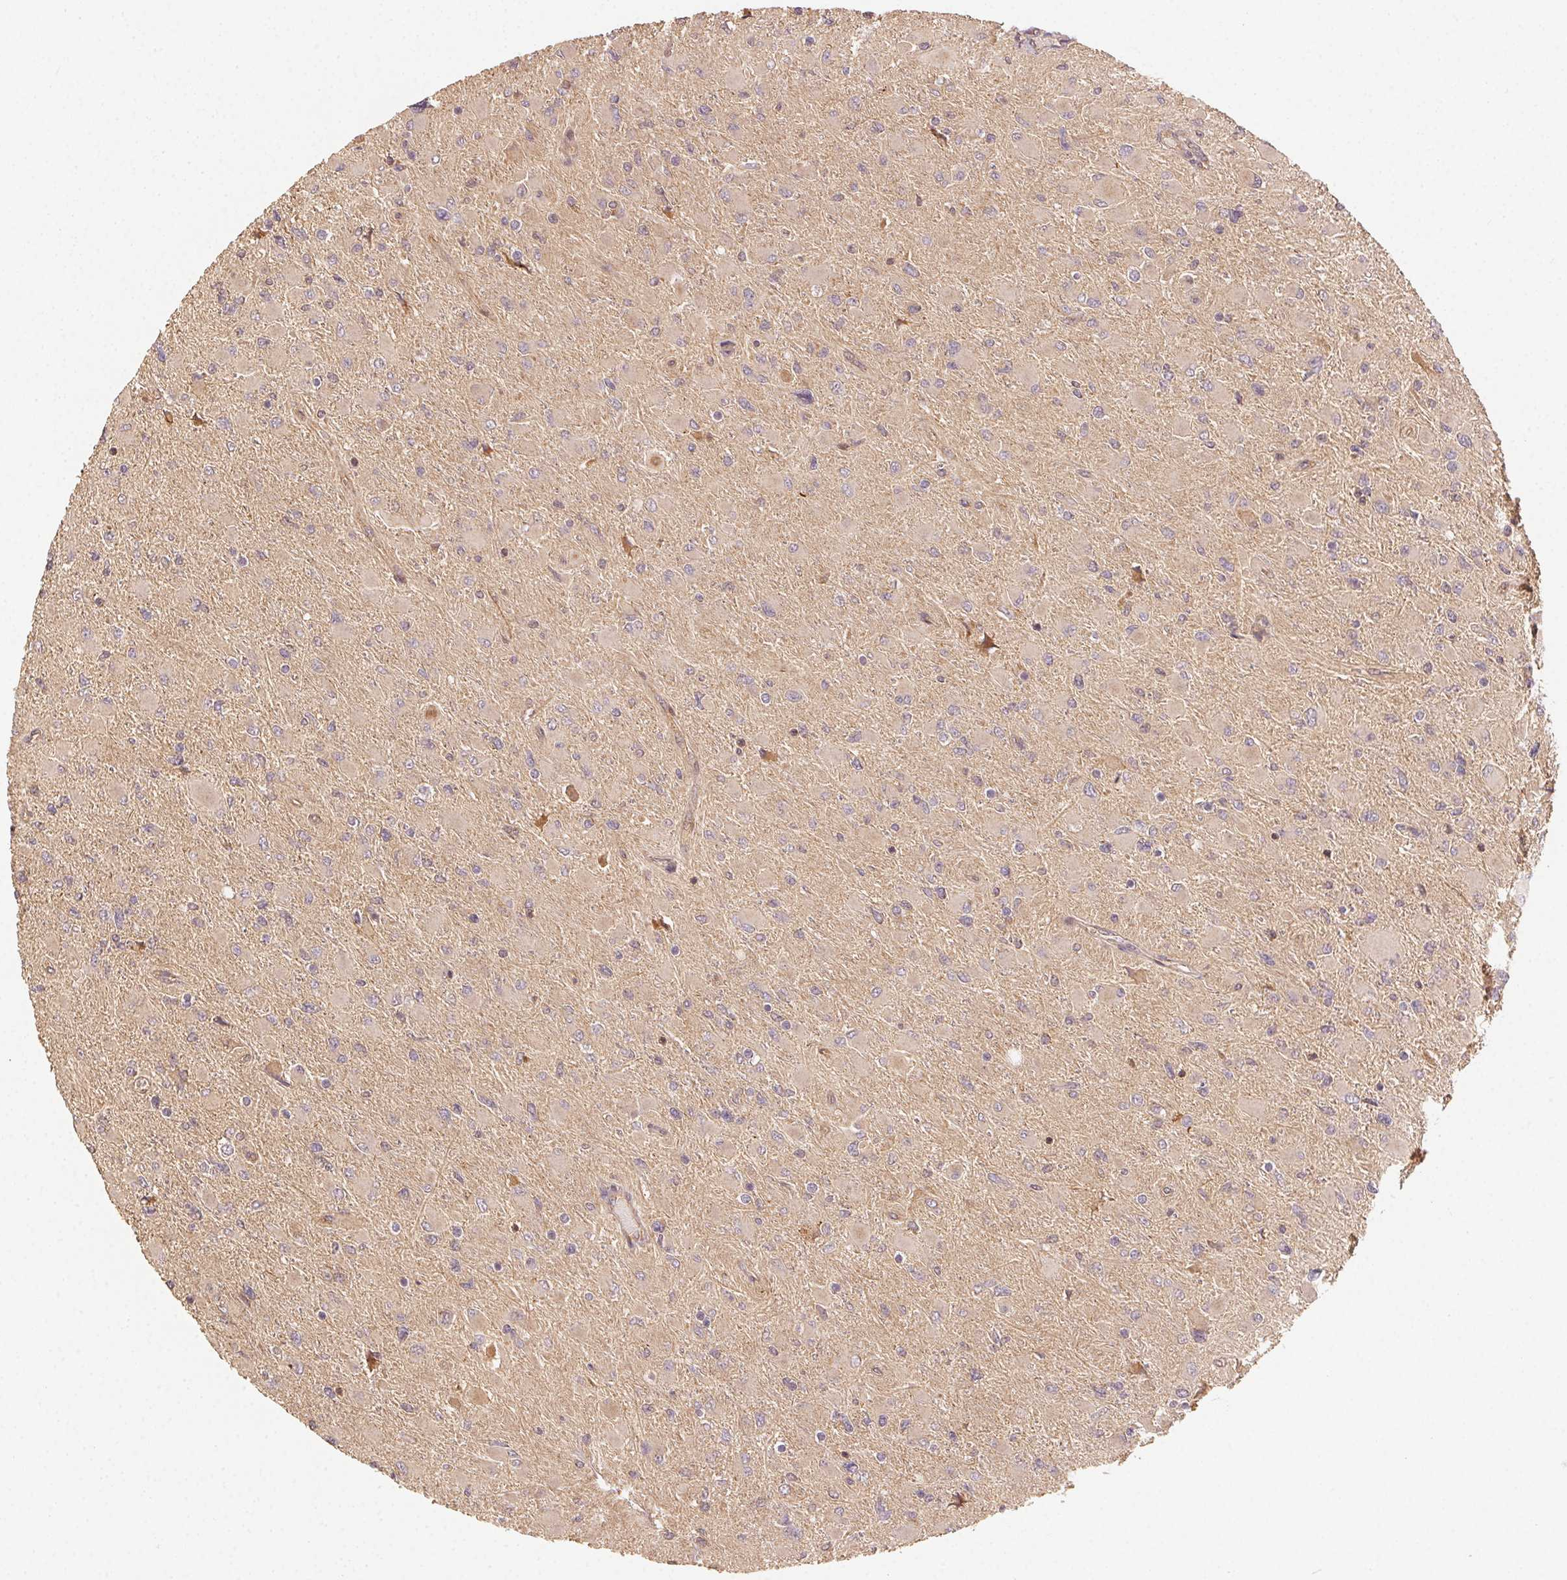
{"staining": {"intensity": "weak", "quantity": "<25%", "location": "cytoplasmic/membranous"}, "tissue": "glioma", "cell_type": "Tumor cells", "image_type": "cancer", "snomed": [{"axis": "morphology", "description": "Glioma, malignant, High grade"}, {"axis": "topography", "description": "Cerebral cortex"}], "caption": "An image of human glioma is negative for staining in tumor cells. (DAB (3,3'-diaminobenzidine) immunohistochemistry (IHC) visualized using brightfield microscopy, high magnification).", "gene": "RALA", "patient": {"sex": "female", "age": 36}}